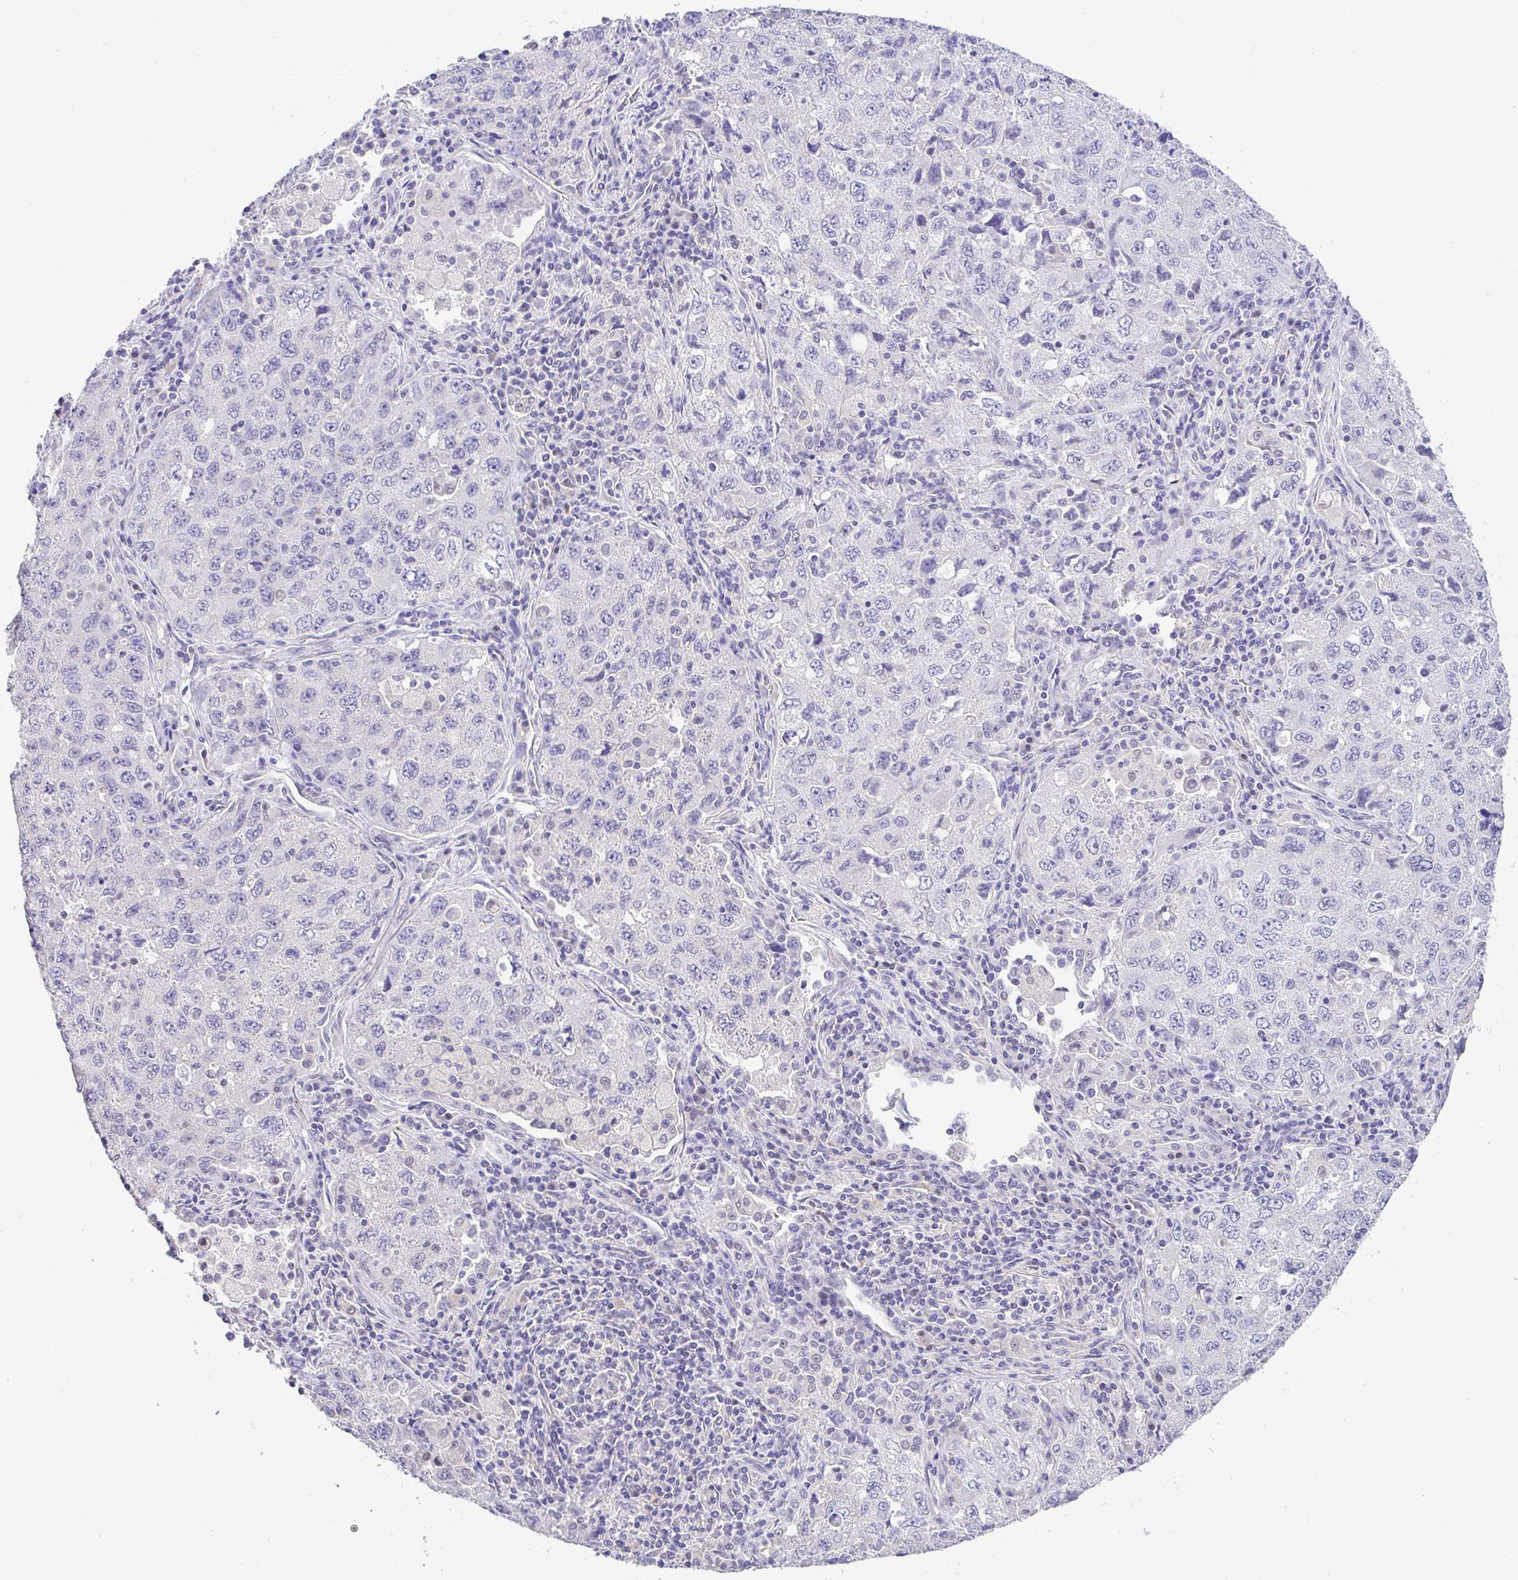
{"staining": {"intensity": "negative", "quantity": "none", "location": "none"}, "tissue": "lung cancer", "cell_type": "Tumor cells", "image_type": "cancer", "snomed": [{"axis": "morphology", "description": "Adenocarcinoma, NOS"}, {"axis": "topography", "description": "Lung"}], "caption": "Tumor cells show no significant protein staining in lung adenocarcinoma.", "gene": "CTU1", "patient": {"sex": "female", "age": 57}}